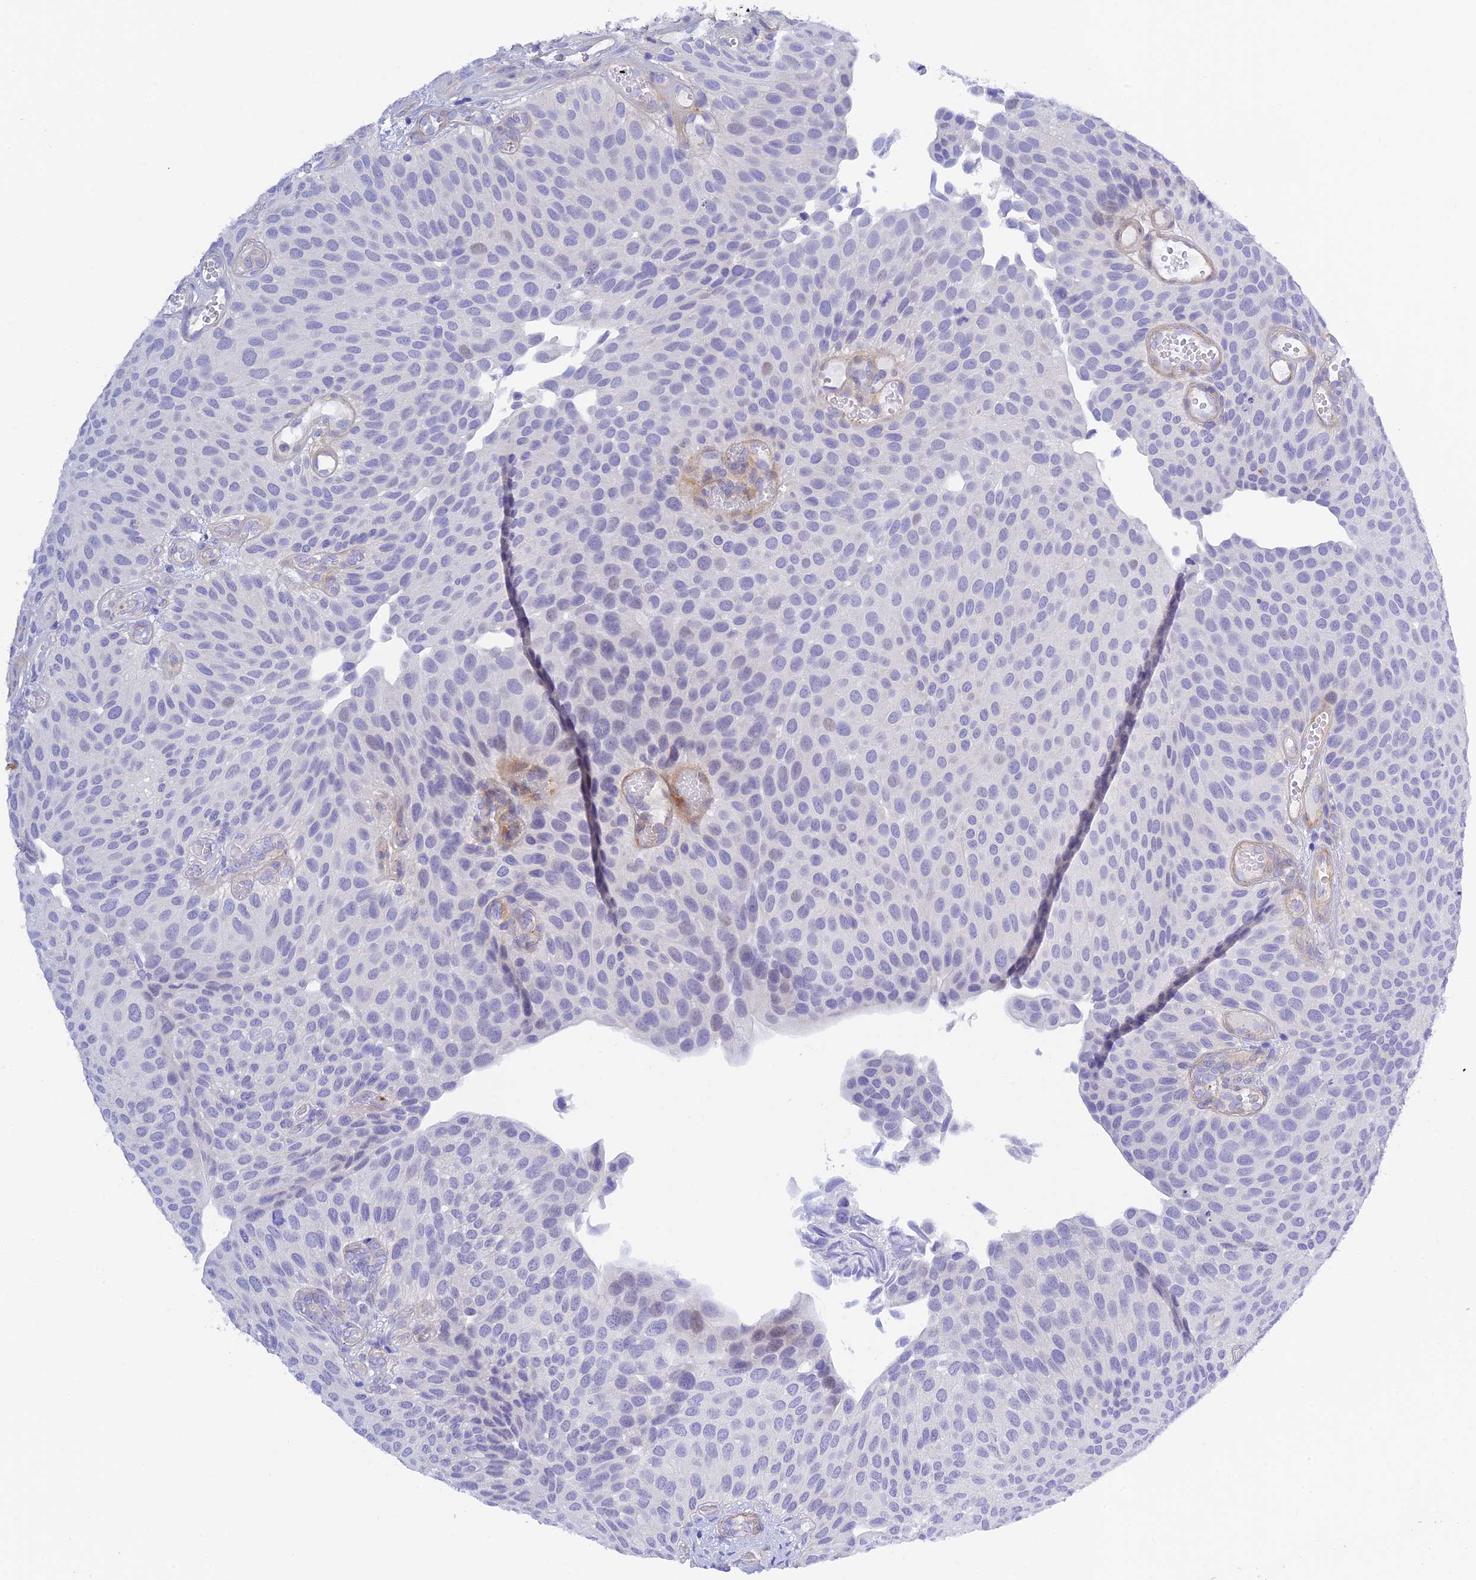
{"staining": {"intensity": "negative", "quantity": "none", "location": "none"}, "tissue": "urothelial cancer", "cell_type": "Tumor cells", "image_type": "cancer", "snomed": [{"axis": "morphology", "description": "Urothelial carcinoma, Low grade"}, {"axis": "topography", "description": "Urinary bladder"}], "caption": "High magnification brightfield microscopy of urothelial cancer stained with DAB (3,3'-diaminobenzidine) (brown) and counterstained with hematoxylin (blue): tumor cells show no significant expression.", "gene": "ZDHHC16", "patient": {"sex": "male", "age": 89}}